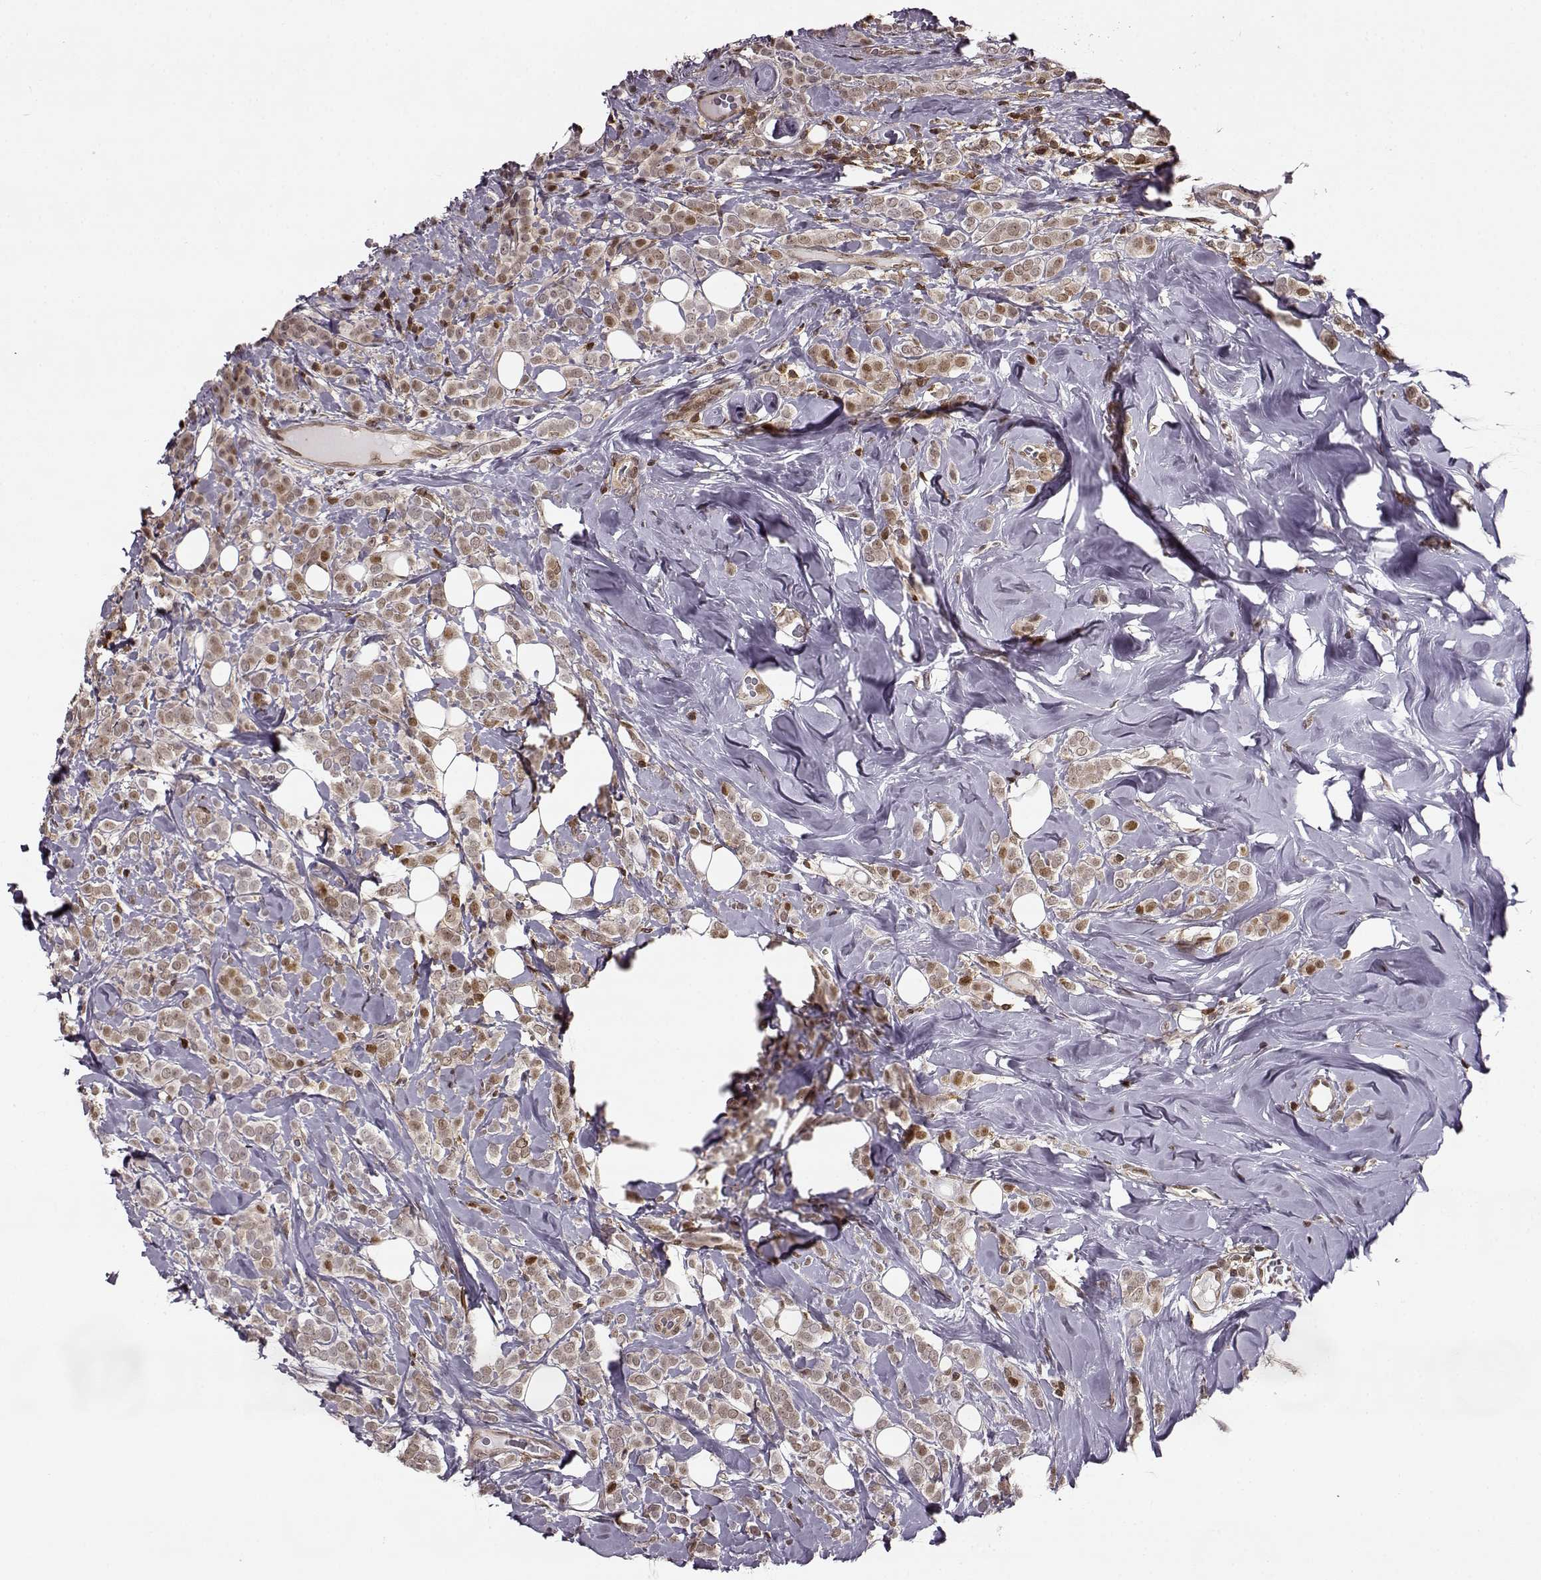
{"staining": {"intensity": "moderate", "quantity": "<25%", "location": "nuclear"}, "tissue": "breast cancer", "cell_type": "Tumor cells", "image_type": "cancer", "snomed": [{"axis": "morphology", "description": "Lobular carcinoma"}, {"axis": "topography", "description": "Breast"}], "caption": "An image of lobular carcinoma (breast) stained for a protein displays moderate nuclear brown staining in tumor cells. Immunohistochemistry (ihc) stains the protein of interest in brown and the nuclei are stained blue.", "gene": "MFSD1", "patient": {"sex": "female", "age": 49}}